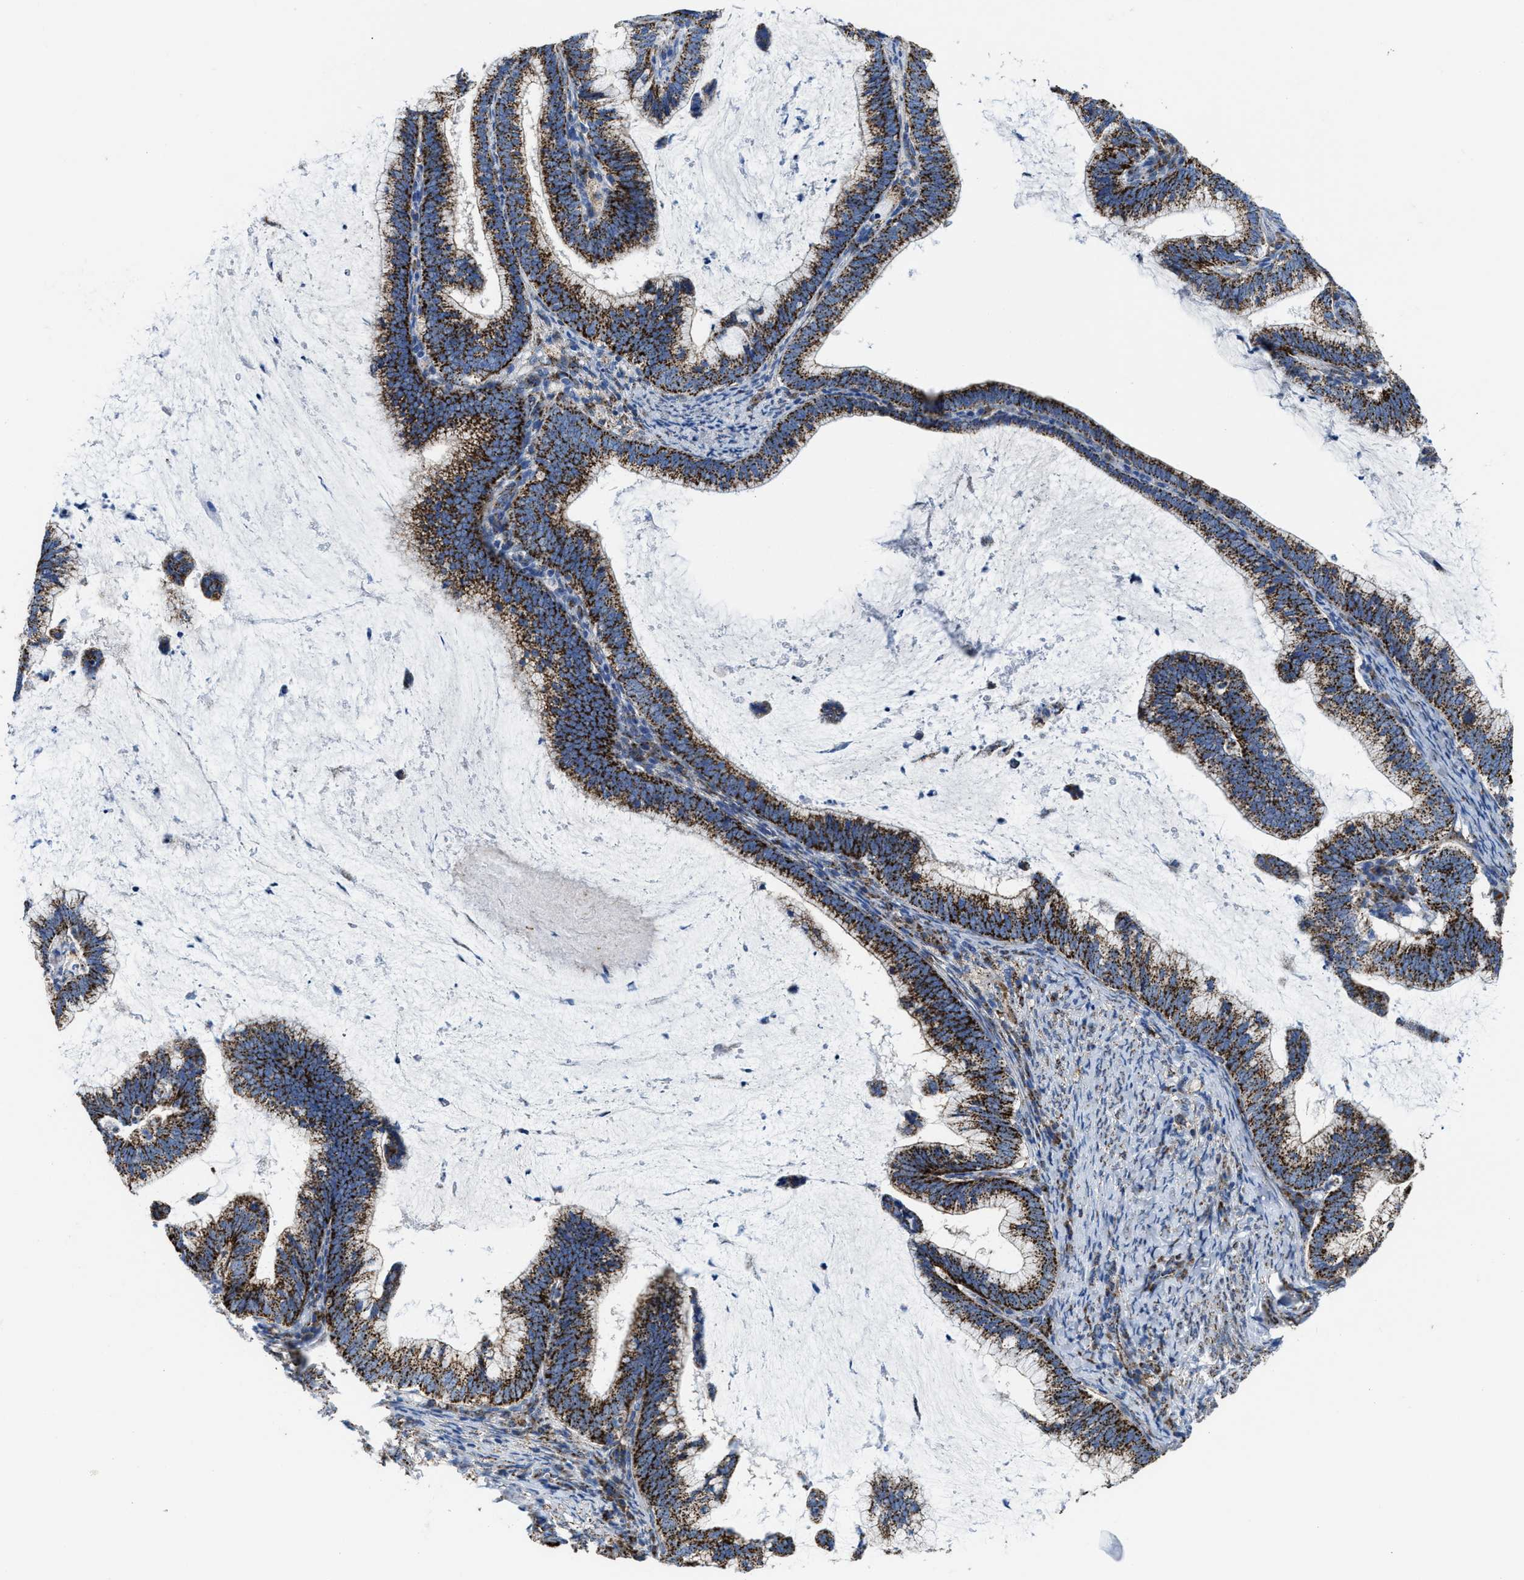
{"staining": {"intensity": "strong", "quantity": ">75%", "location": "cytoplasmic/membranous"}, "tissue": "cervical cancer", "cell_type": "Tumor cells", "image_type": "cancer", "snomed": [{"axis": "morphology", "description": "Adenocarcinoma, NOS"}, {"axis": "topography", "description": "Cervix"}], "caption": "Strong cytoplasmic/membranous expression is appreciated in approximately >75% of tumor cells in cervical cancer (adenocarcinoma).", "gene": "ALDH1B1", "patient": {"sex": "female", "age": 36}}